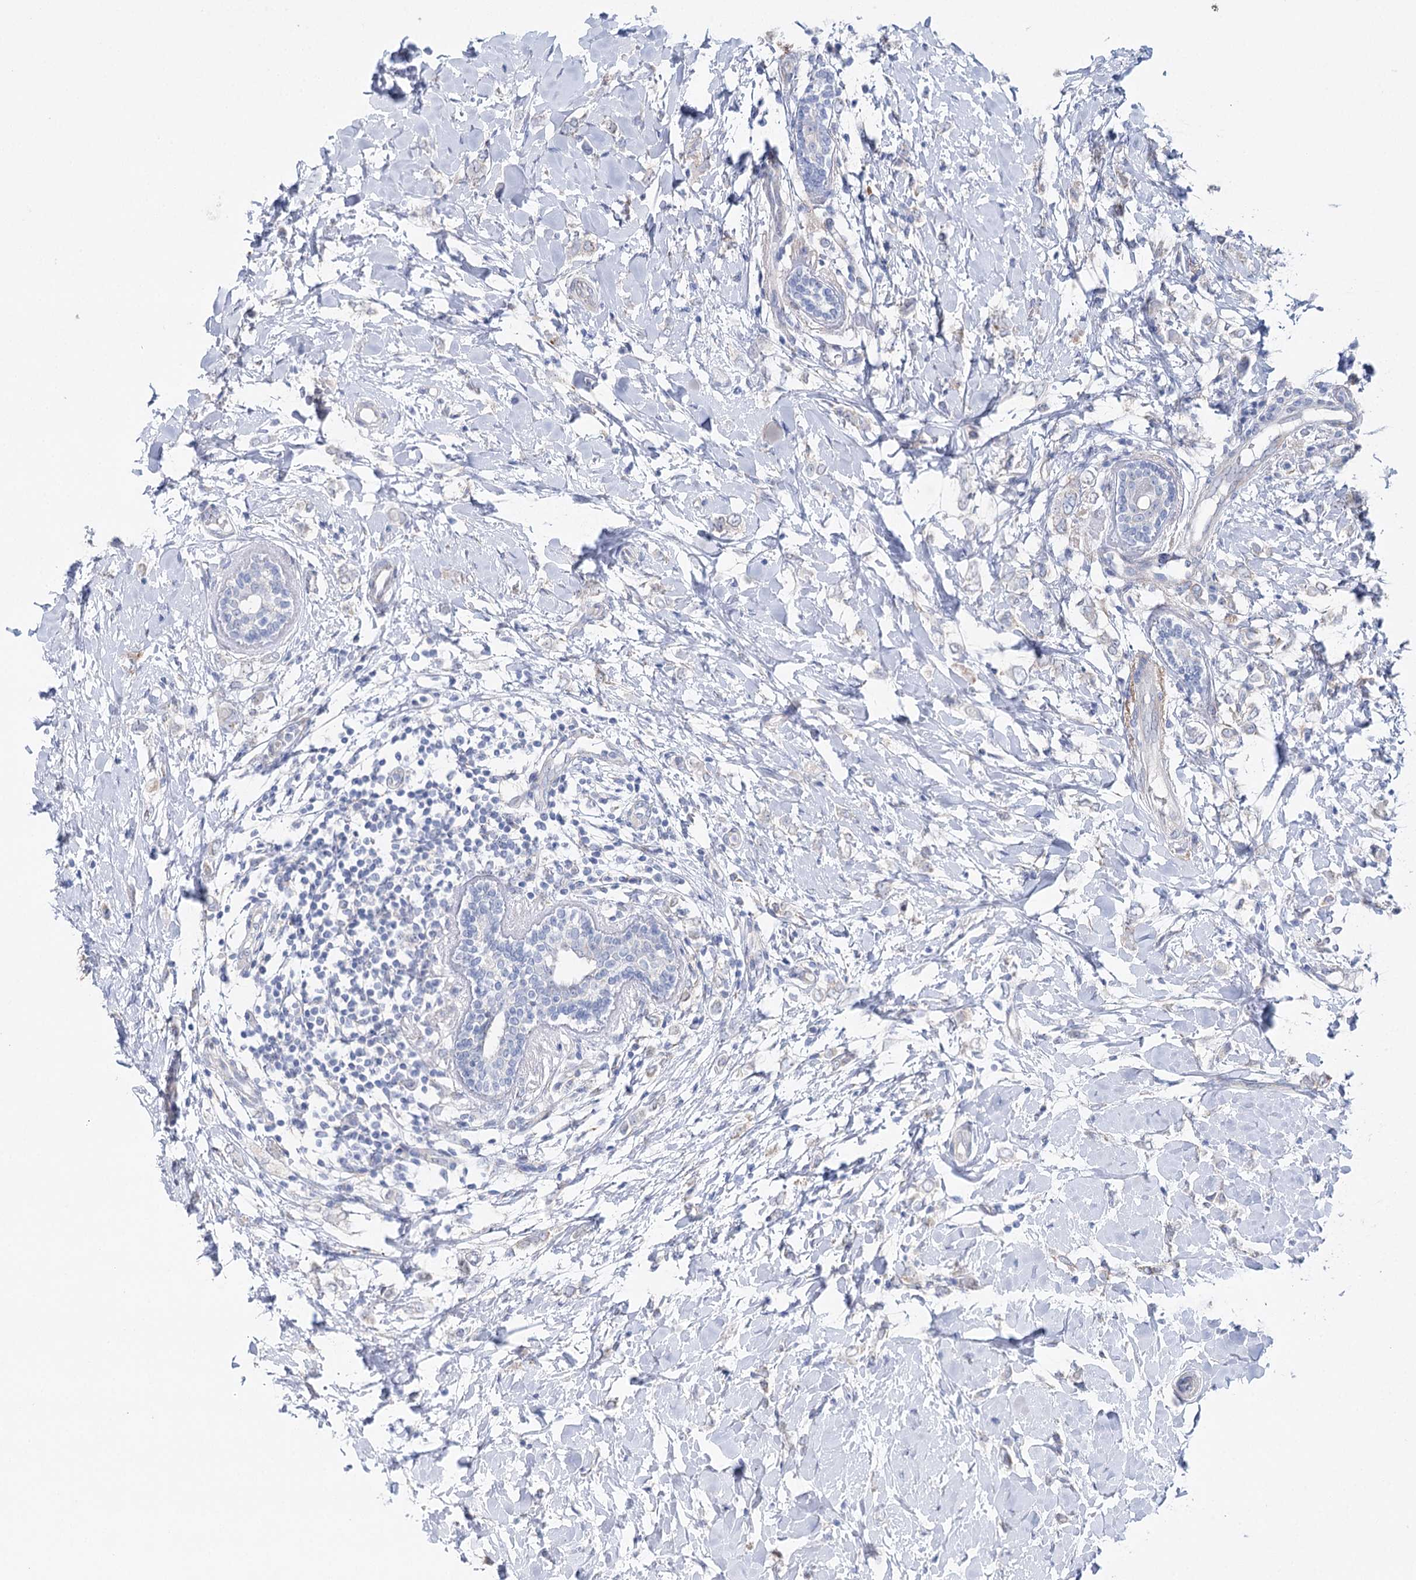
{"staining": {"intensity": "negative", "quantity": "none", "location": "none"}, "tissue": "breast cancer", "cell_type": "Tumor cells", "image_type": "cancer", "snomed": [{"axis": "morphology", "description": "Normal tissue, NOS"}, {"axis": "morphology", "description": "Lobular carcinoma"}, {"axis": "topography", "description": "Breast"}], "caption": "Immunohistochemistry of human breast lobular carcinoma displays no expression in tumor cells.", "gene": "CSN3", "patient": {"sex": "female", "age": 47}}